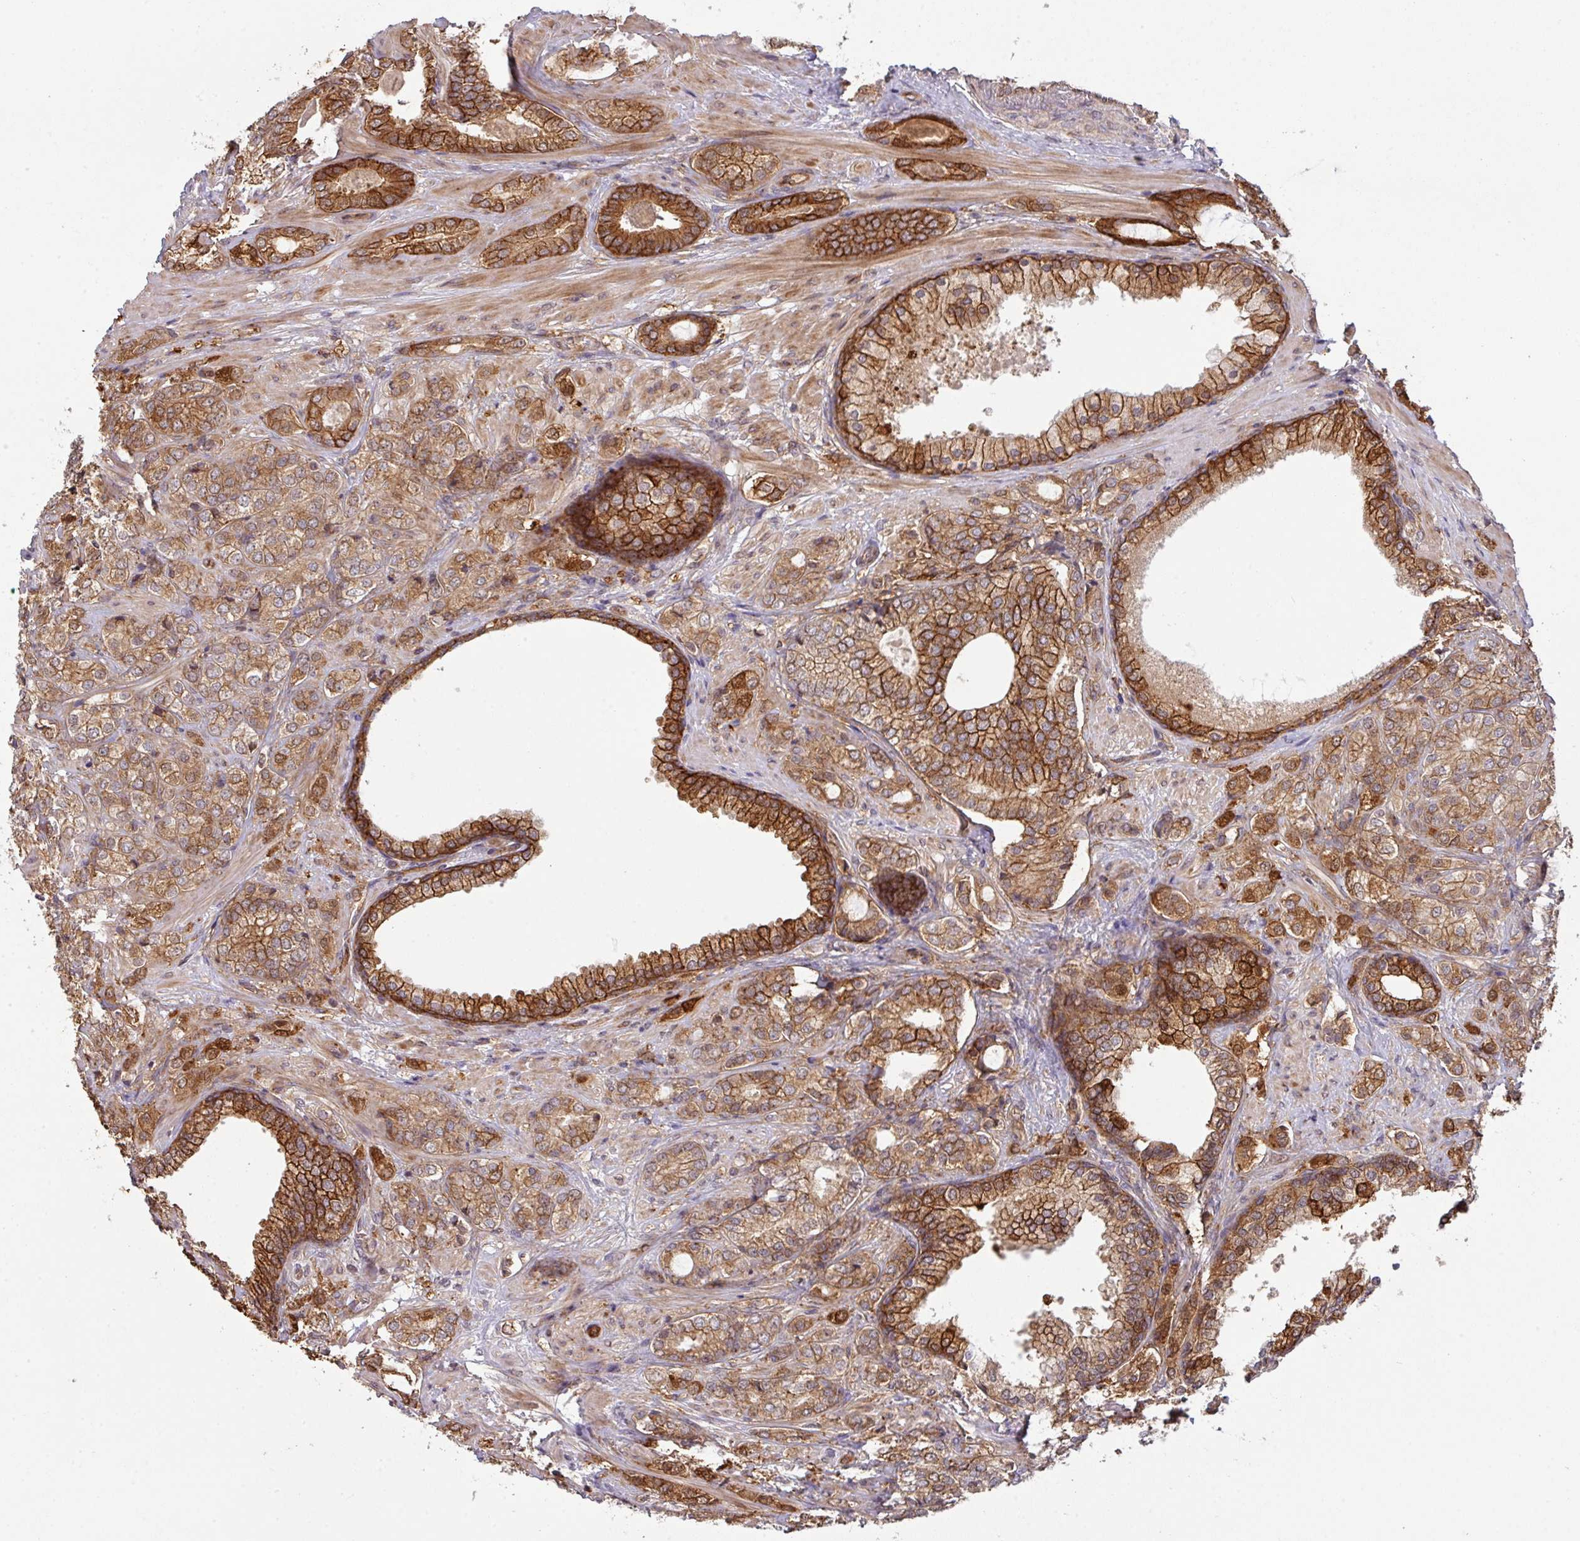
{"staining": {"intensity": "moderate", "quantity": ">75%", "location": "cytoplasmic/membranous"}, "tissue": "prostate cancer", "cell_type": "Tumor cells", "image_type": "cancer", "snomed": [{"axis": "morphology", "description": "Adenocarcinoma, High grade"}, {"axis": "topography", "description": "Prostate"}], "caption": "IHC of human prostate high-grade adenocarcinoma shows medium levels of moderate cytoplasmic/membranous expression in about >75% of tumor cells.", "gene": "CYFIP2", "patient": {"sex": "male", "age": 60}}